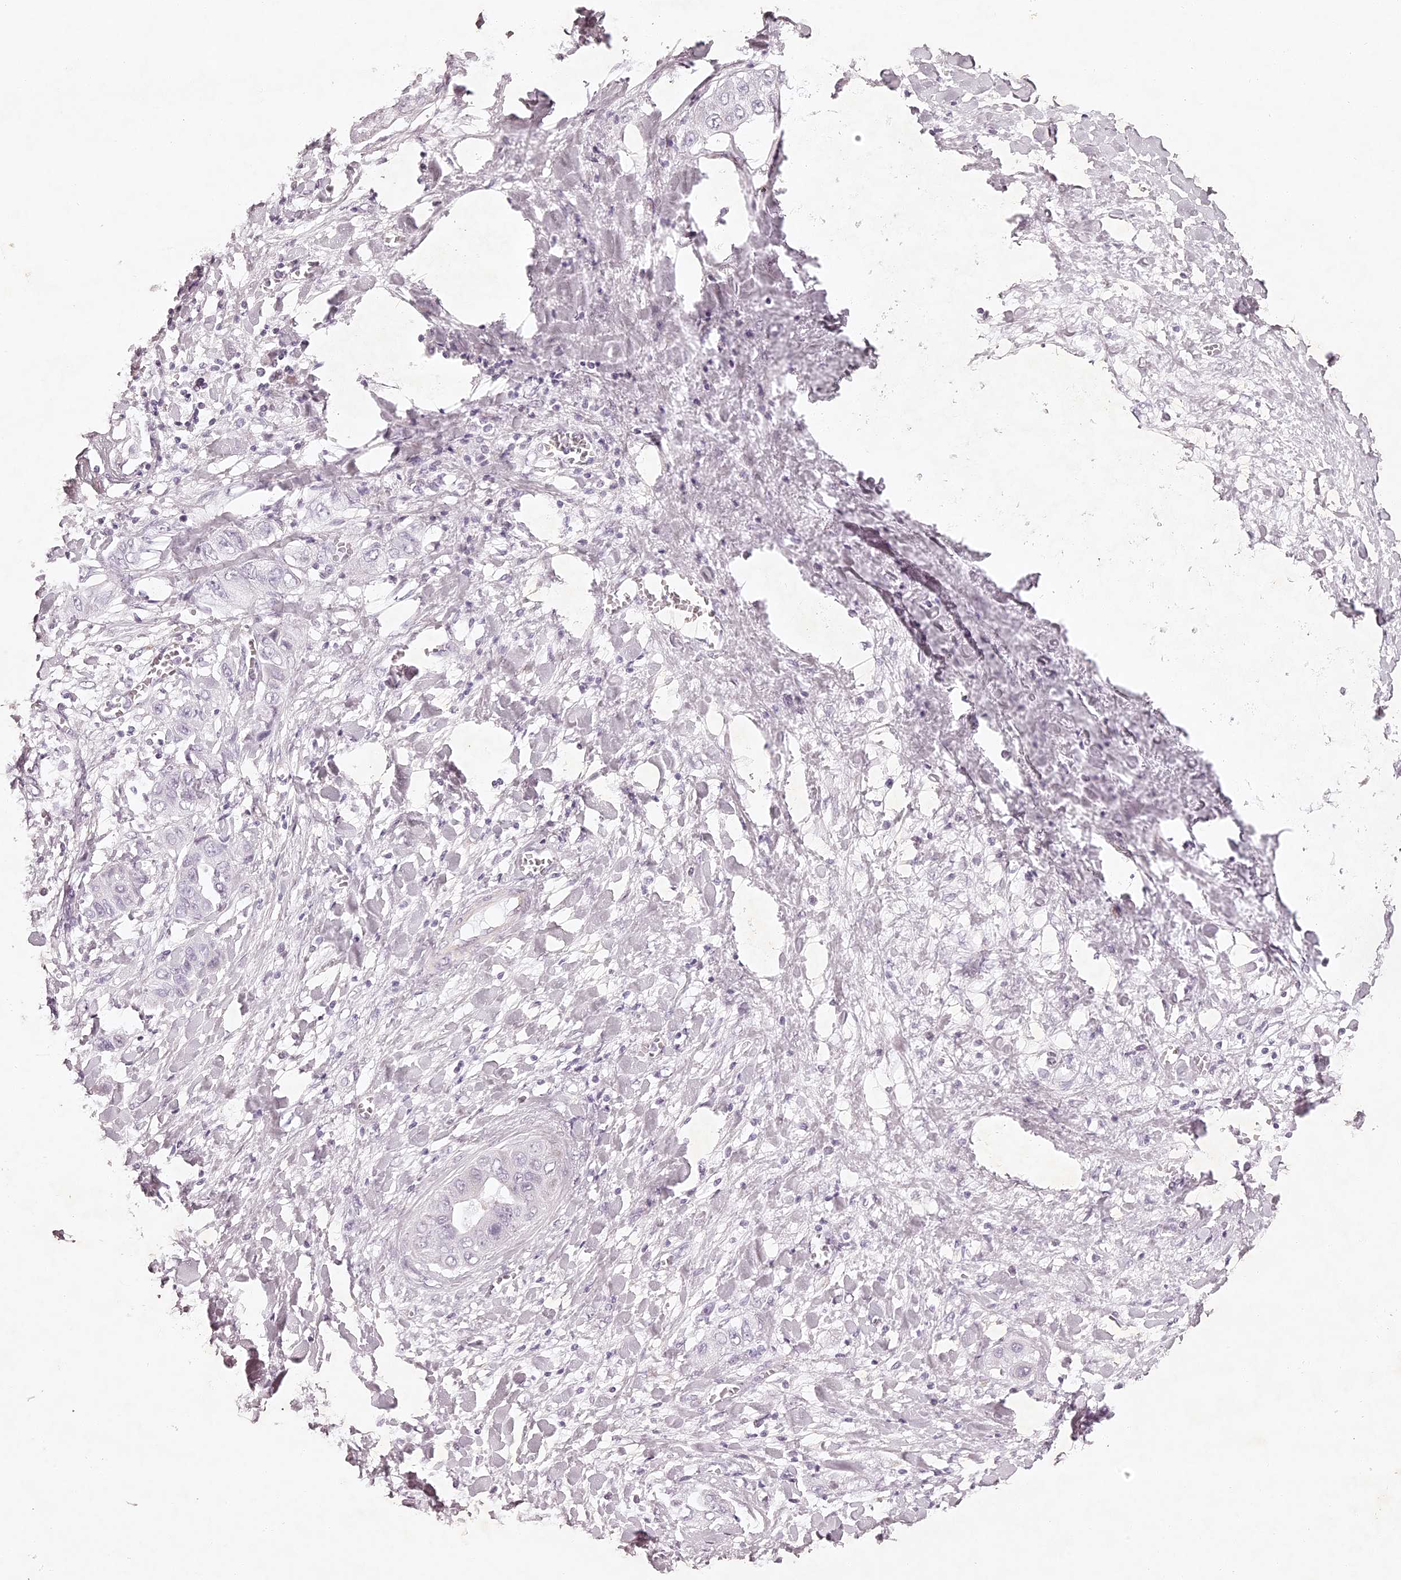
{"staining": {"intensity": "negative", "quantity": "none", "location": "none"}, "tissue": "liver cancer", "cell_type": "Tumor cells", "image_type": "cancer", "snomed": [{"axis": "morphology", "description": "Cholangiocarcinoma"}, {"axis": "topography", "description": "Liver"}], "caption": "This is an IHC photomicrograph of liver cancer. There is no expression in tumor cells.", "gene": "ELAPOR1", "patient": {"sex": "female", "age": 52}}